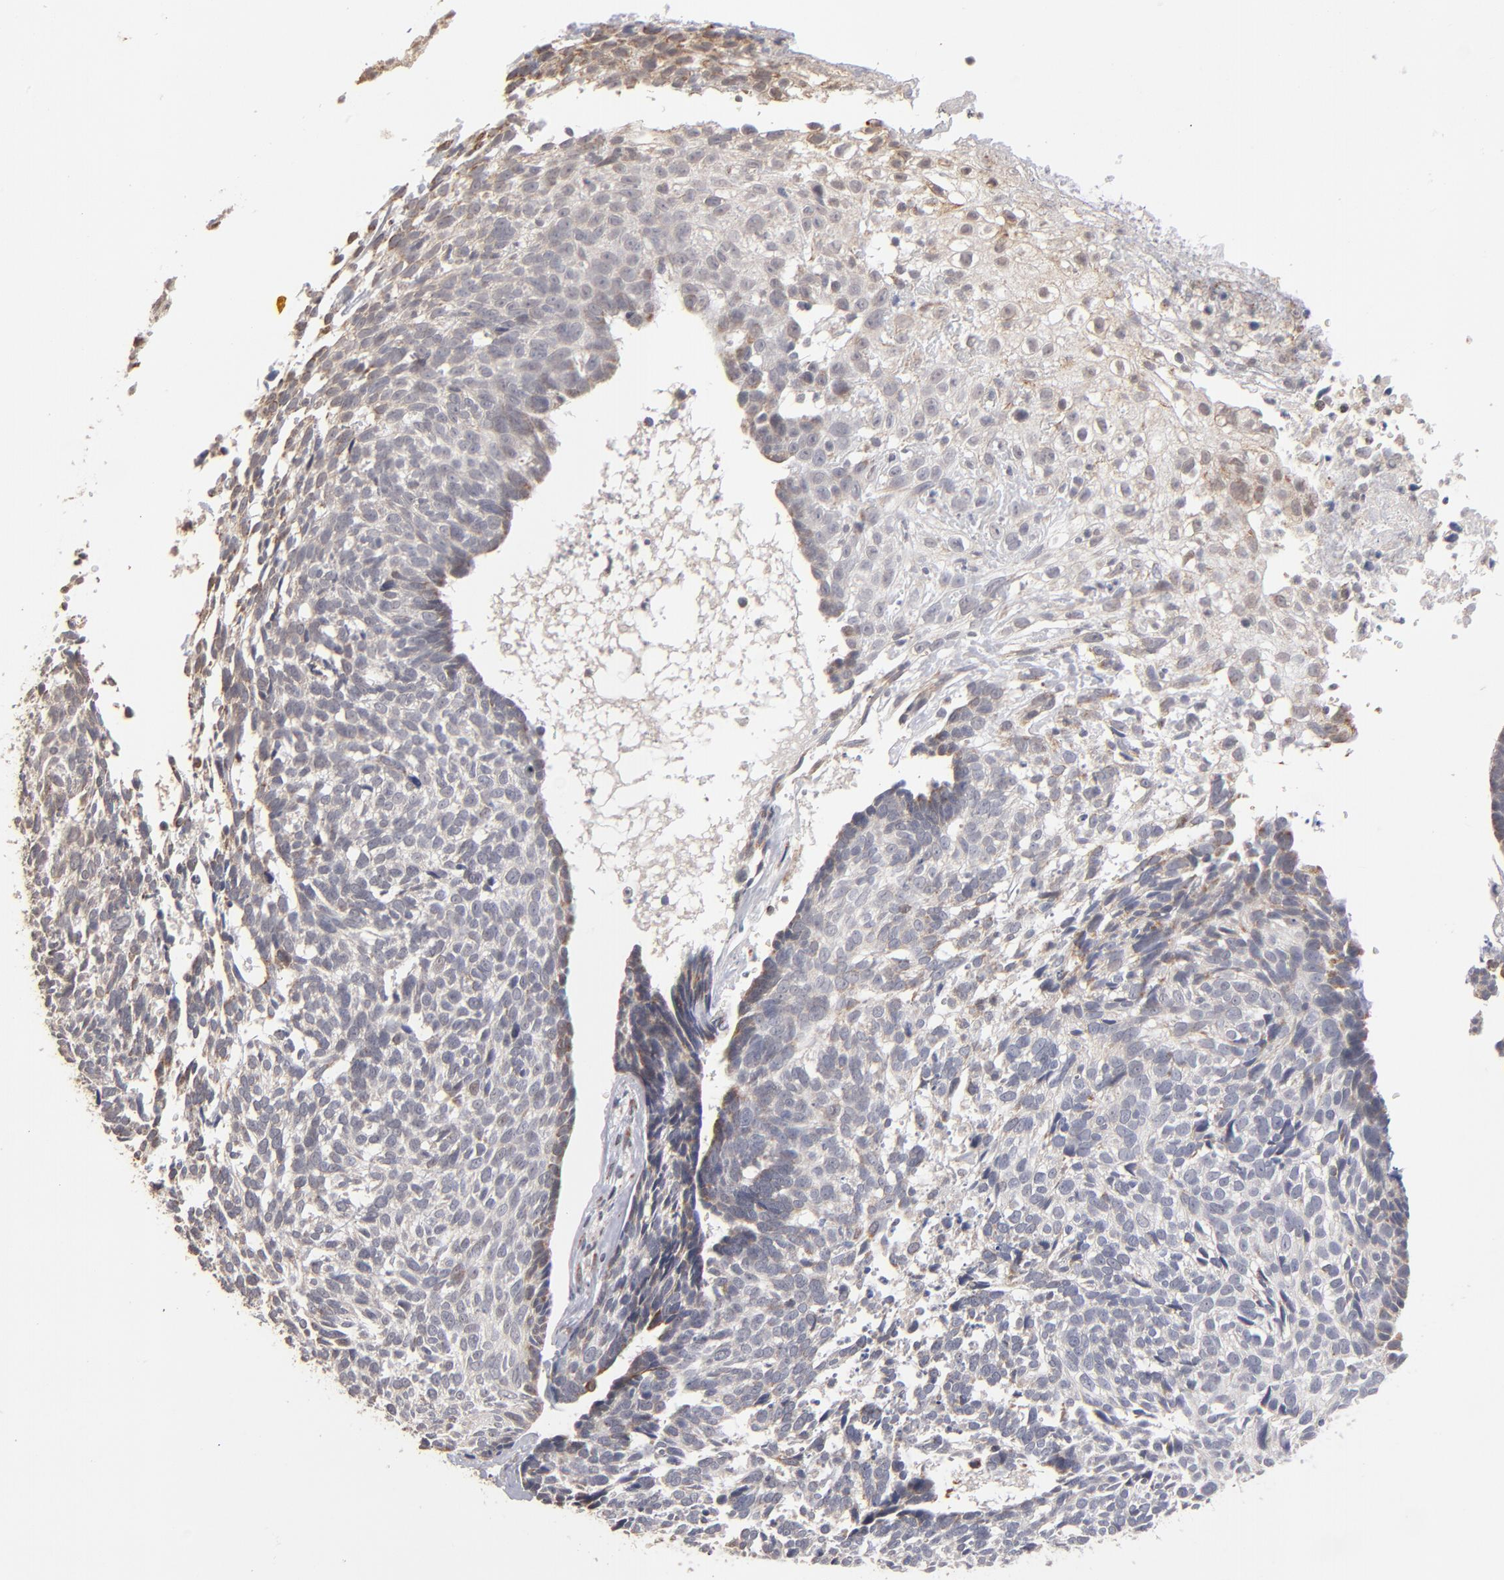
{"staining": {"intensity": "weak", "quantity": "<25%", "location": "cytoplasmic/membranous"}, "tissue": "skin cancer", "cell_type": "Tumor cells", "image_type": "cancer", "snomed": [{"axis": "morphology", "description": "Basal cell carcinoma"}, {"axis": "topography", "description": "Skin"}], "caption": "A high-resolution histopathology image shows immunohistochemistry staining of skin cancer, which reveals no significant expression in tumor cells.", "gene": "MIPOL1", "patient": {"sex": "male", "age": 72}}